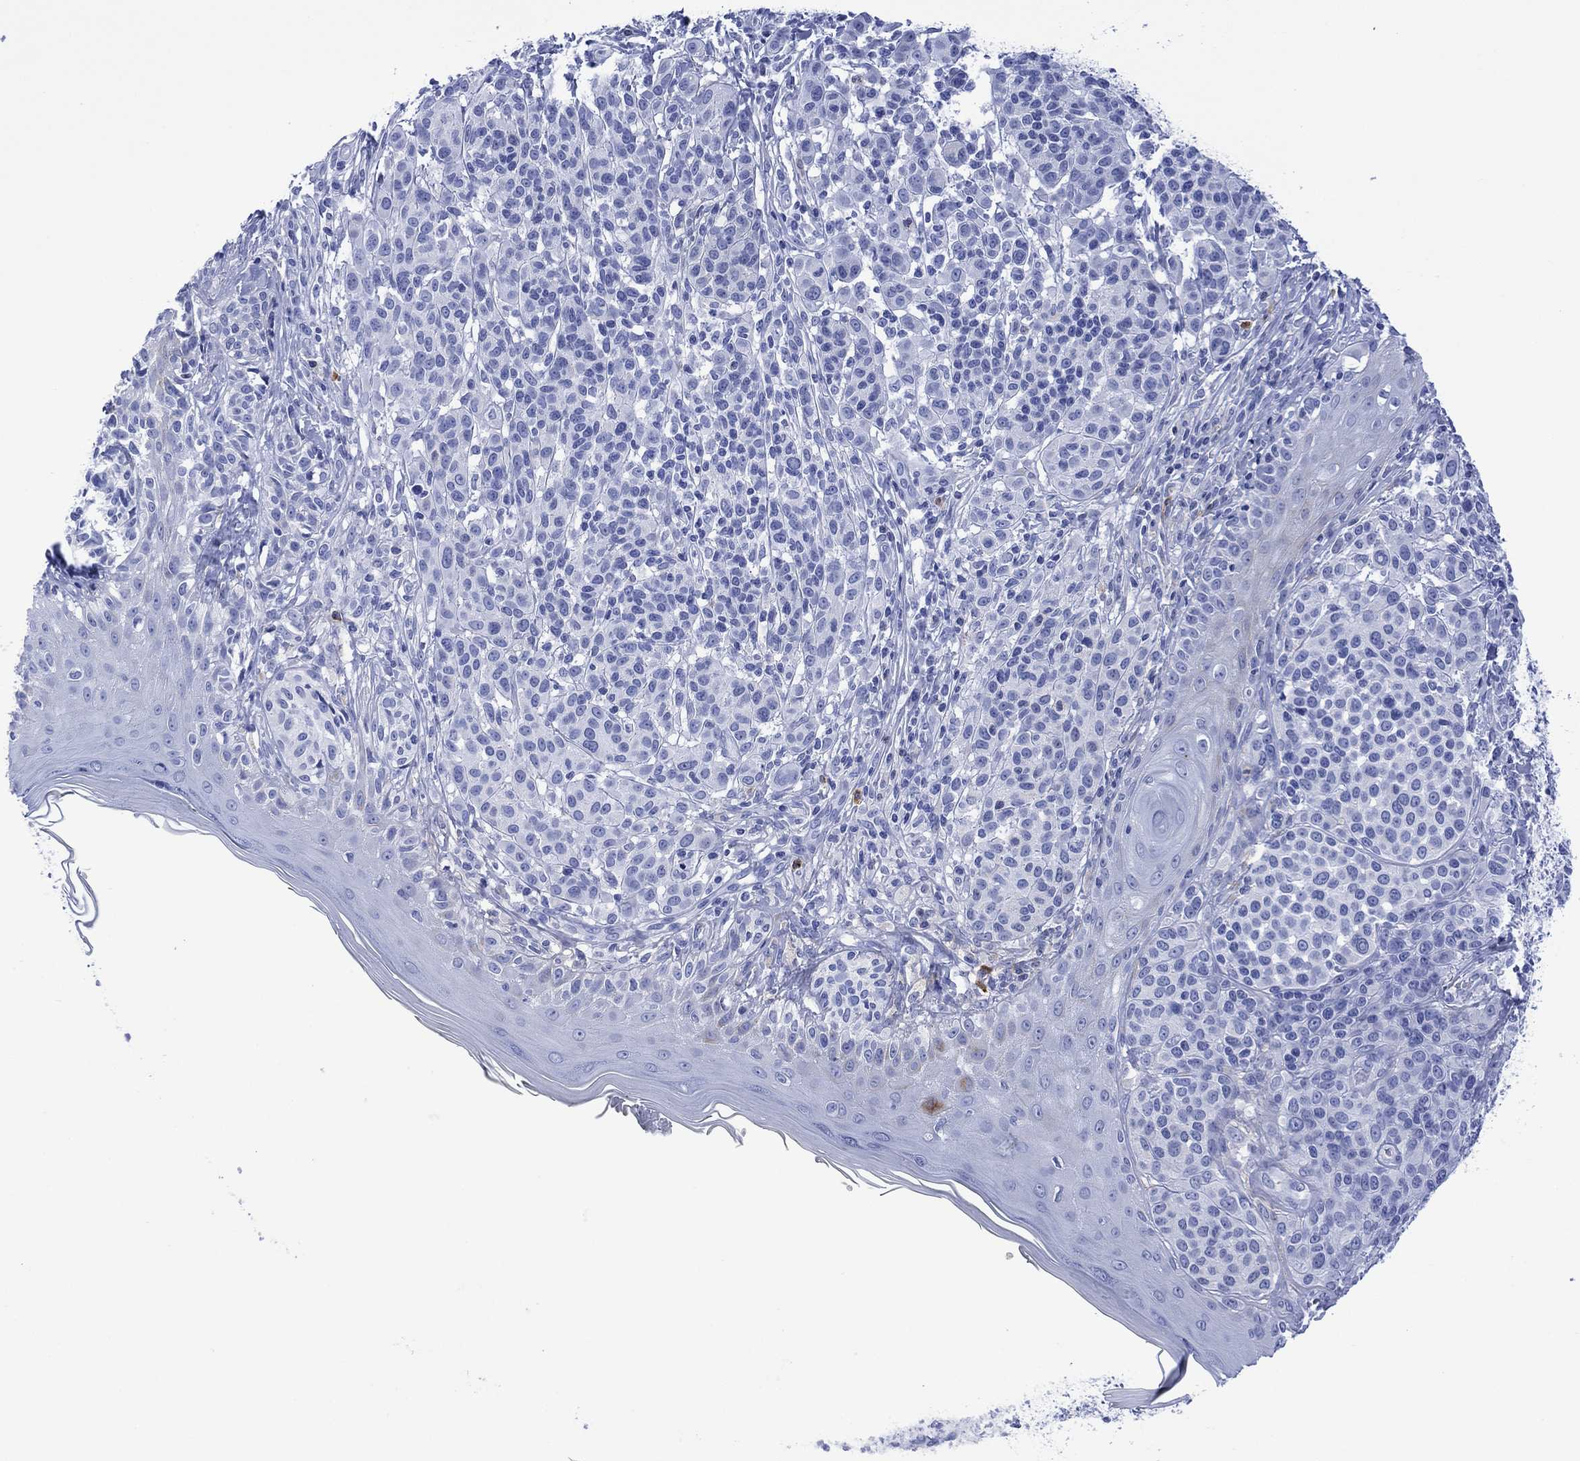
{"staining": {"intensity": "negative", "quantity": "none", "location": "none"}, "tissue": "melanoma", "cell_type": "Tumor cells", "image_type": "cancer", "snomed": [{"axis": "morphology", "description": "Malignant melanoma, NOS"}, {"axis": "topography", "description": "Skin"}], "caption": "Immunohistochemistry photomicrograph of neoplastic tissue: melanoma stained with DAB displays no significant protein expression in tumor cells.", "gene": "DPP4", "patient": {"sex": "male", "age": 79}}